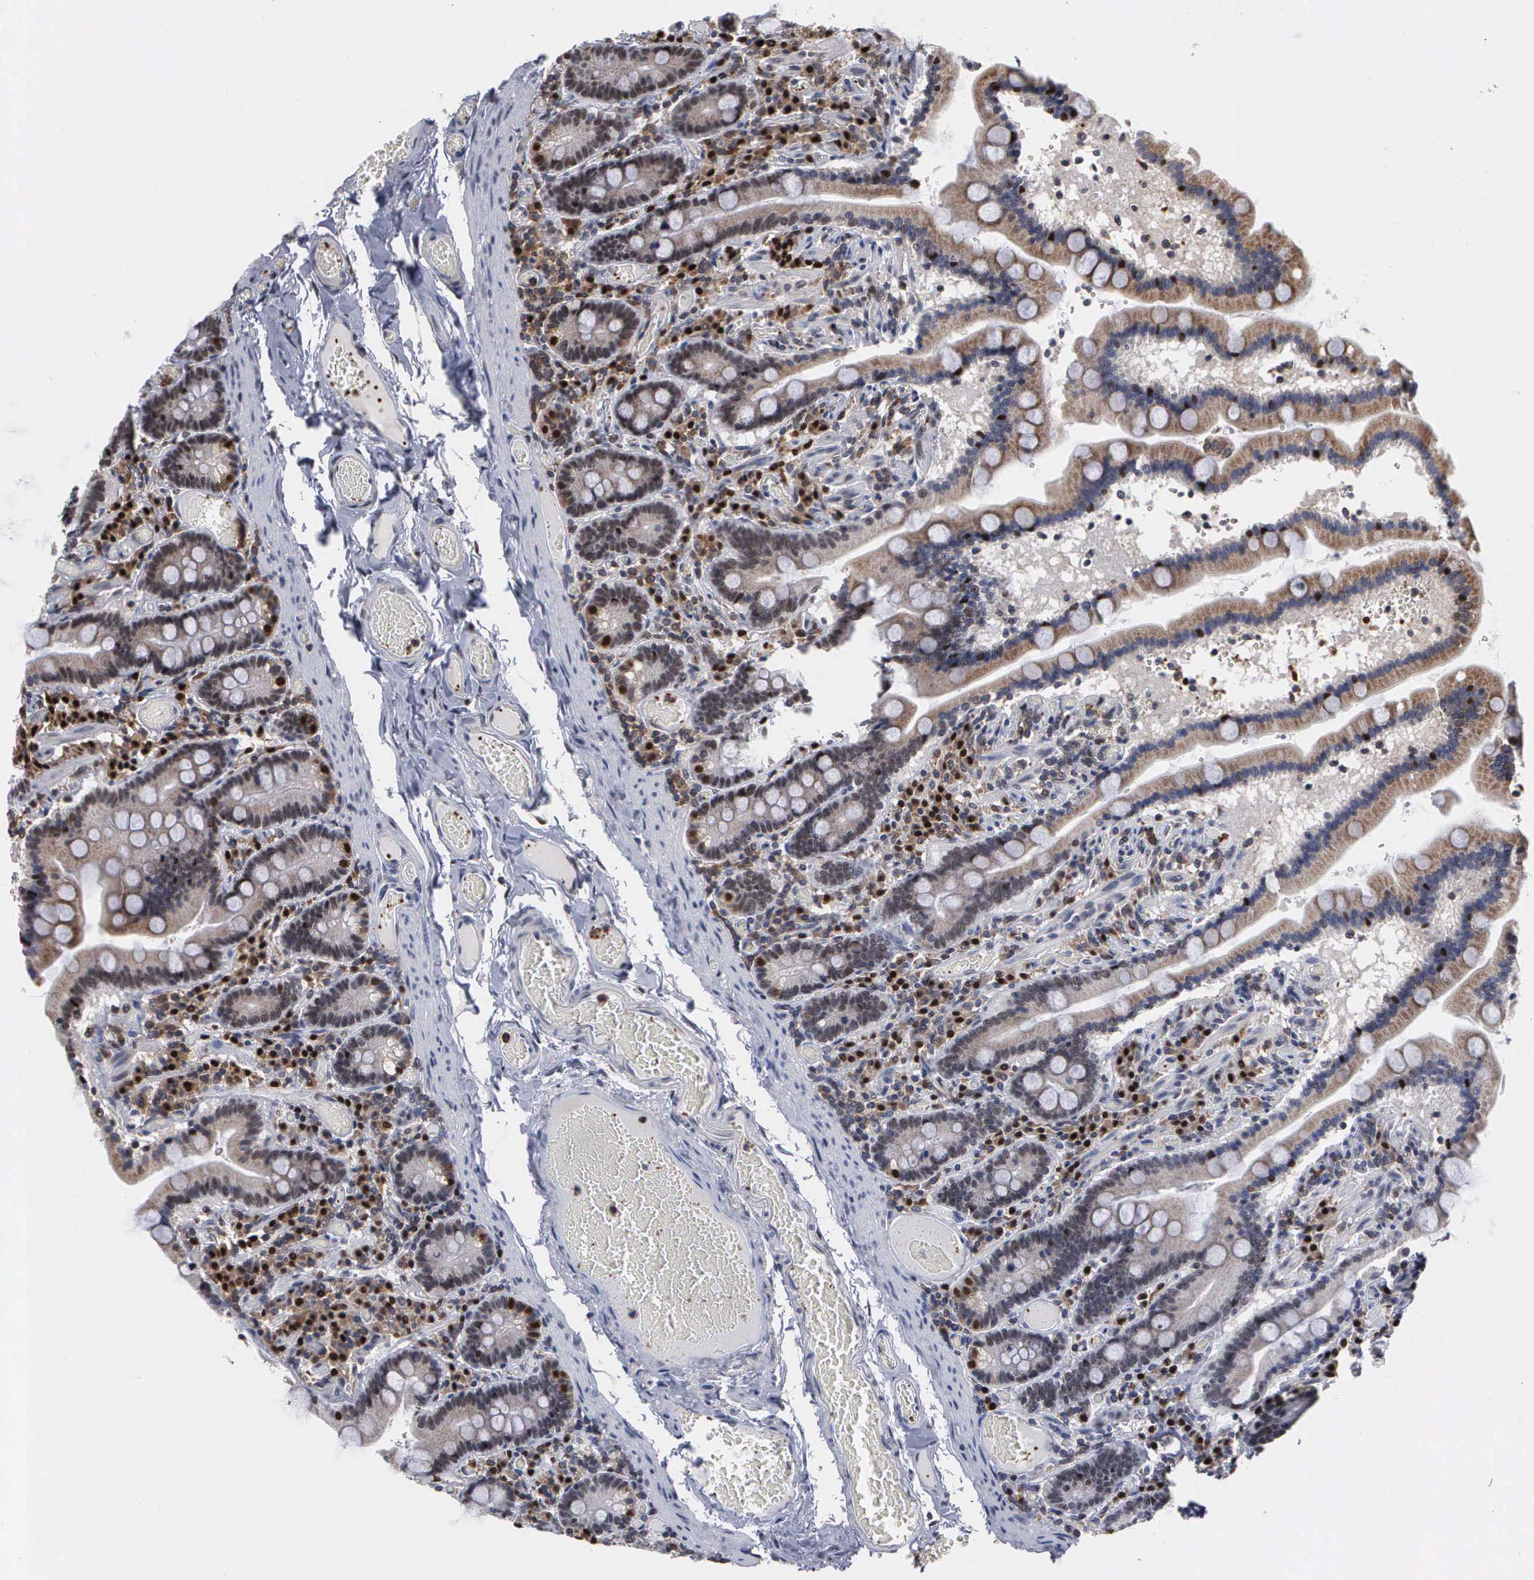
{"staining": {"intensity": "moderate", "quantity": "25%-75%", "location": "cytoplasmic/membranous,nuclear"}, "tissue": "small intestine", "cell_type": "Glandular cells", "image_type": "normal", "snomed": [{"axis": "morphology", "description": "Normal tissue, NOS"}, {"axis": "topography", "description": "Small intestine"}], "caption": "Small intestine was stained to show a protein in brown. There is medium levels of moderate cytoplasmic/membranous,nuclear positivity in about 25%-75% of glandular cells. The staining is performed using DAB brown chromogen to label protein expression. The nuclei are counter-stained blue using hematoxylin.", "gene": "TRMT5", "patient": {"sex": "male", "age": 59}}